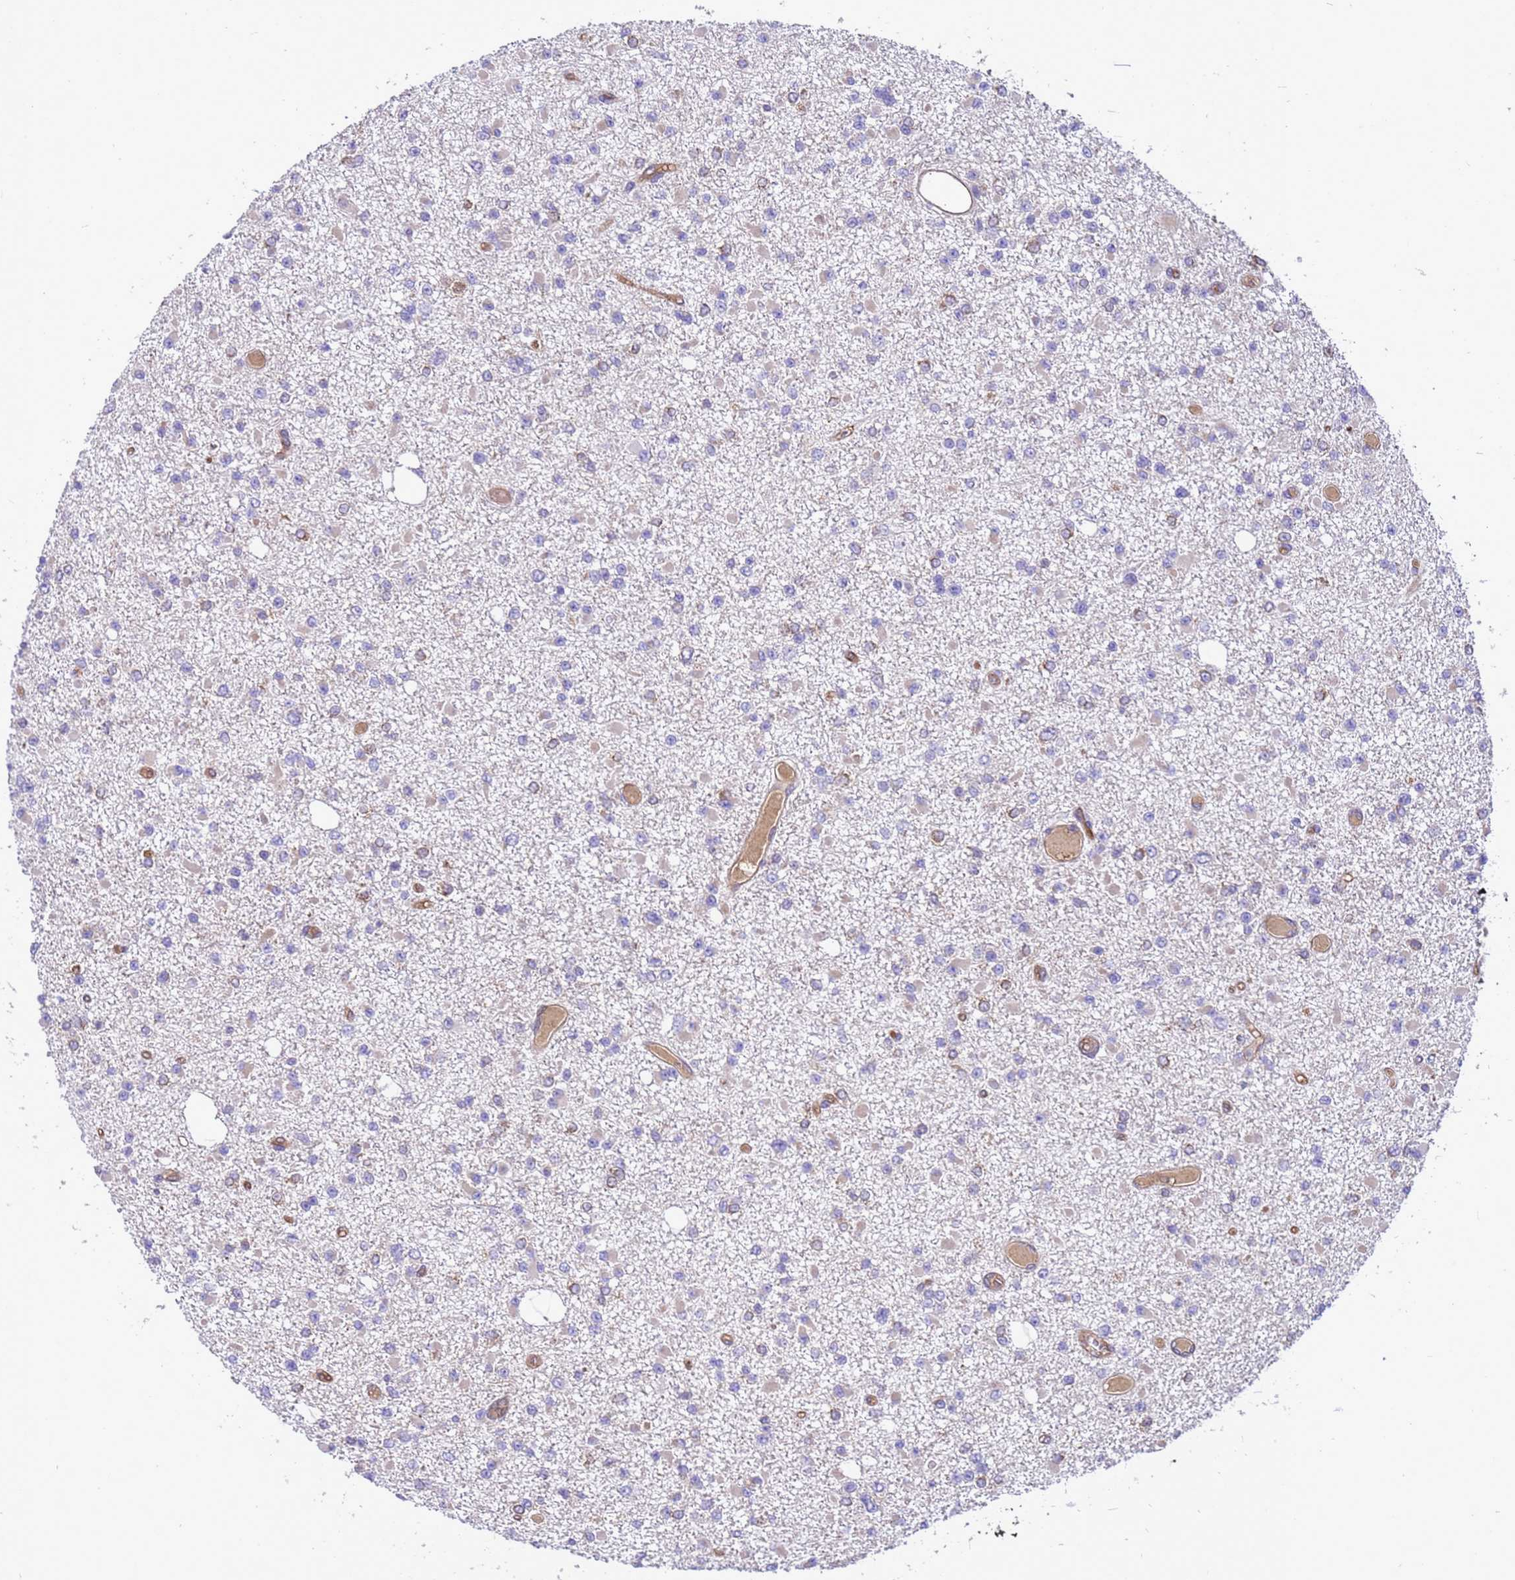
{"staining": {"intensity": "negative", "quantity": "none", "location": "none"}, "tissue": "glioma", "cell_type": "Tumor cells", "image_type": "cancer", "snomed": [{"axis": "morphology", "description": "Glioma, malignant, Low grade"}, {"axis": "topography", "description": "Brain"}], "caption": "Immunohistochemistry micrograph of human glioma stained for a protein (brown), which shows no staining in tumor cells.", "gene": "RABEP2", "patient": {"sex": "female", "age": 22}}